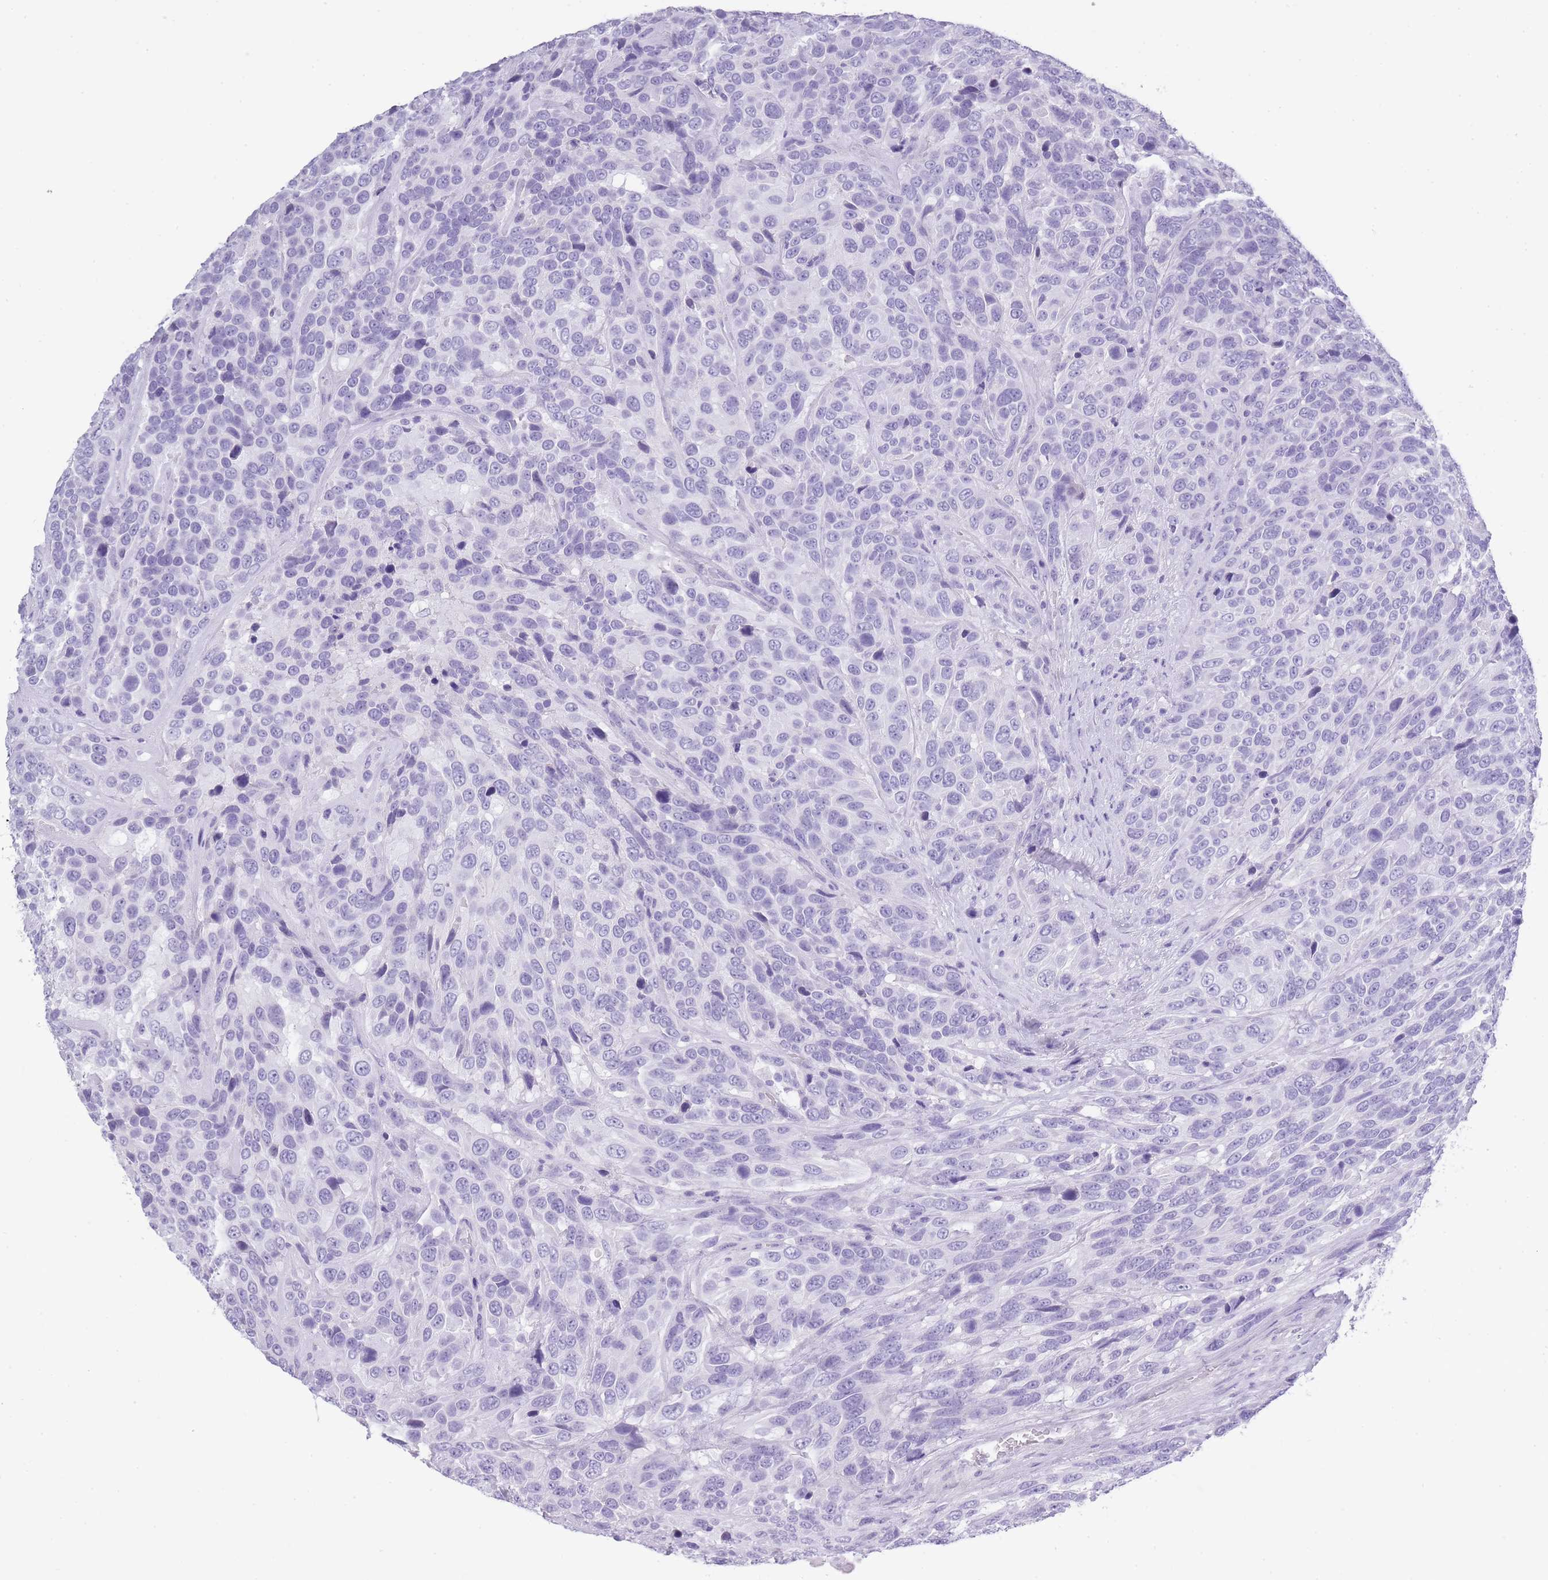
{"staining": {"intensity": "negative", "quantity": "none", "location": "none"}, "tissue": "urothelial cancer", "cell_type": "Tumor cells", "image_type": "cancer", "snomed": [{"axis": "morphology", "description": "Urothelial carcinoma, High grade"}, {"axis": "topography", "description": "Urinary bladder"}], "caption": "This micrograph is of urothelial cancer stained with immunohistochemistry (IHC) to label a protein in brown with the nuclei are counter-stained blue. There is no expression in tumor cells. Brightfield microscopy of immunohistochemistry stained with DAB (brown) and hematoxylin (blue), captured at high magnification.", "gene": "TCP11", "patient": {"sex": "female", "age": 70}}